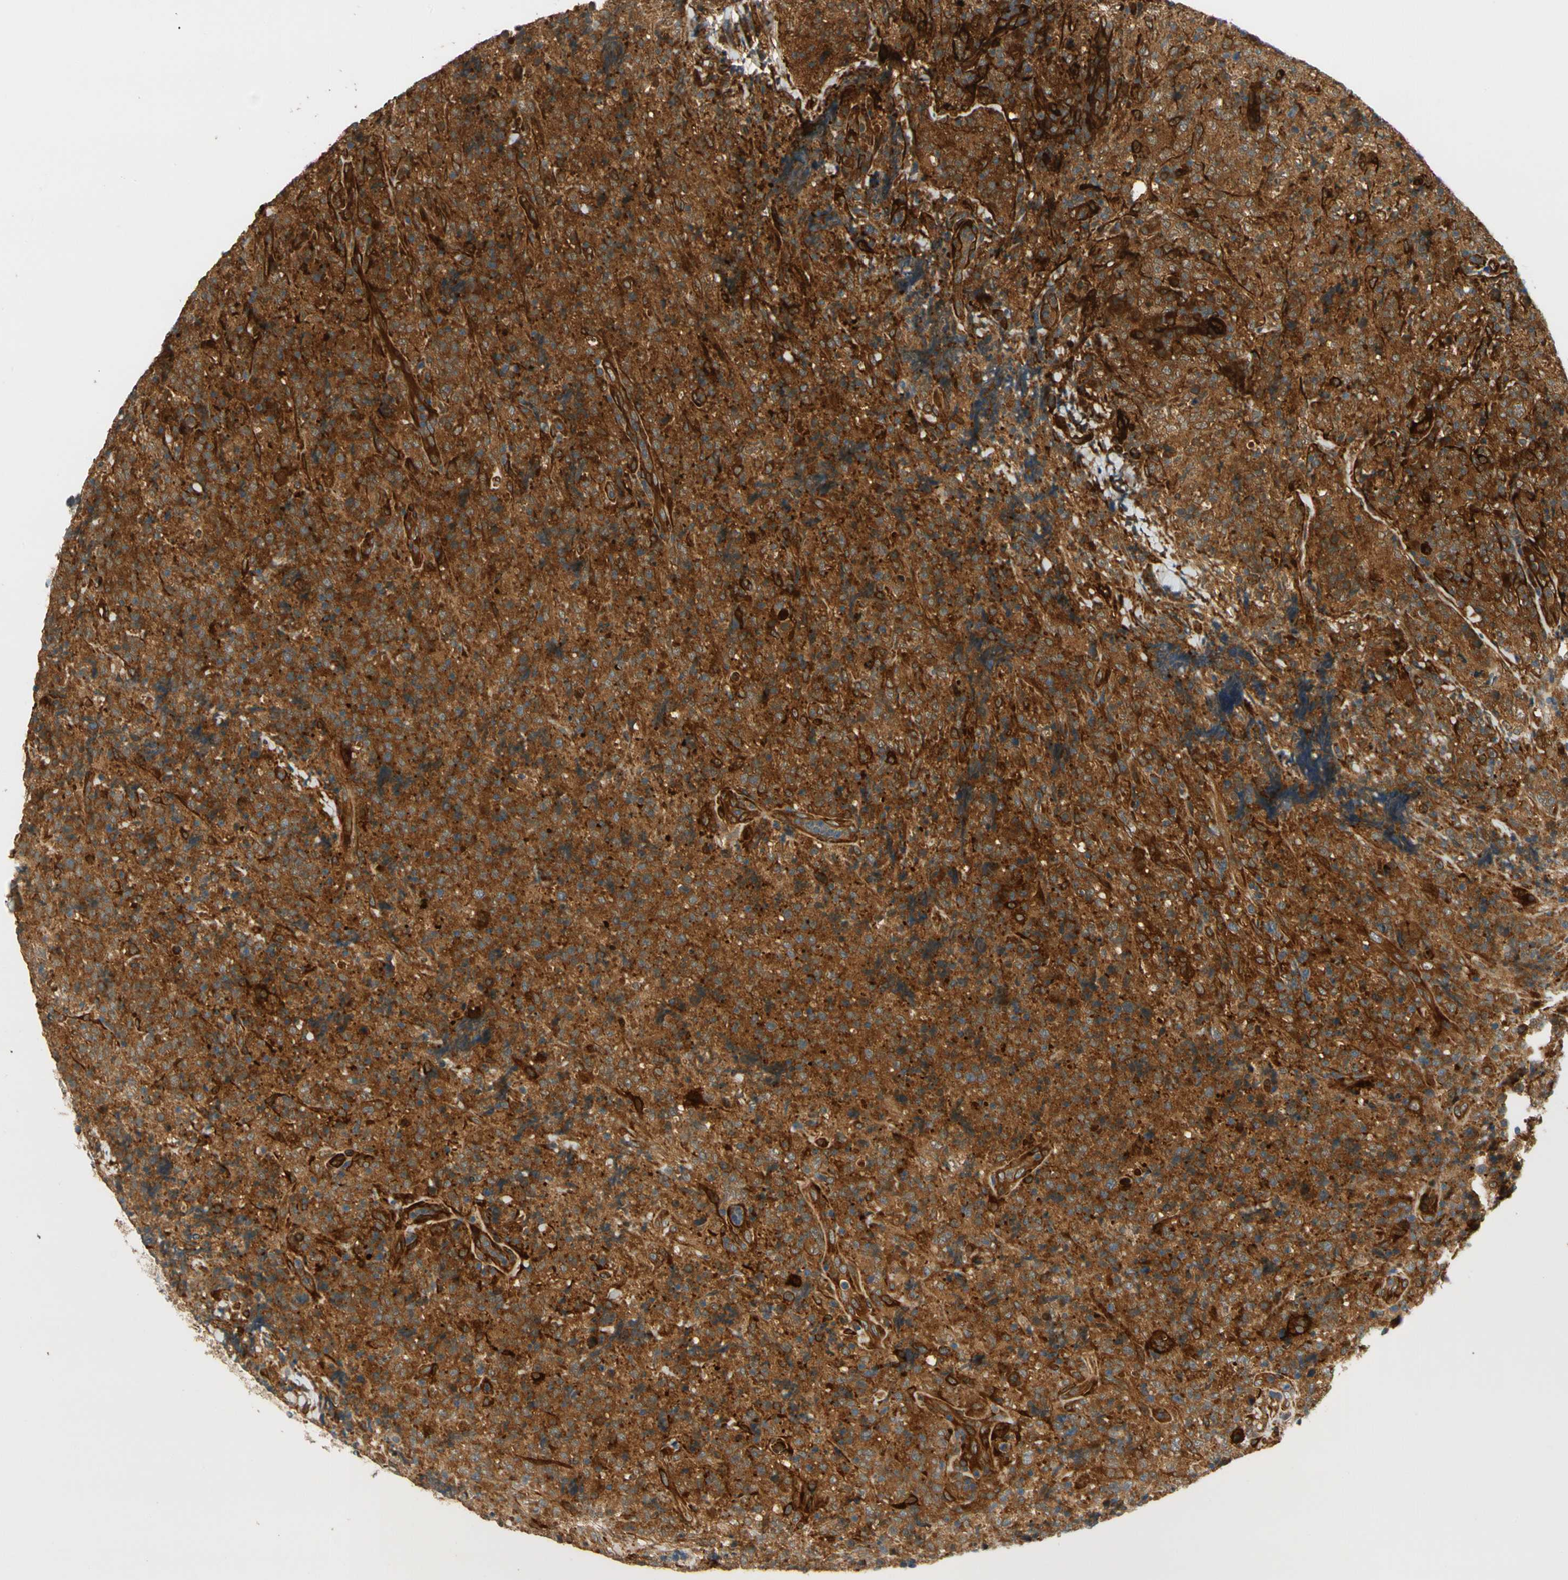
{"staining": {"intensity": "strong", "quantity": ">75%", "location": "cytoplasmic/membranous"}, "tissue": "lymphoma", "cell_type": "Tumor cells", "image_type": "cancer", "snomed": [{"axis": "morphology", "description": "Malignant lymphoma, non-Hodgkin's type, High grade"}, {"axis": "topography", "description": "Tonsil"}], "caption": "Protein staining of lymphoma tissue demonstrates strong cytoplasmic/membranous expression in about >75% of tumor cells.", "gene": "PARP14", "patient": {"sex": "female", "age": 36}}